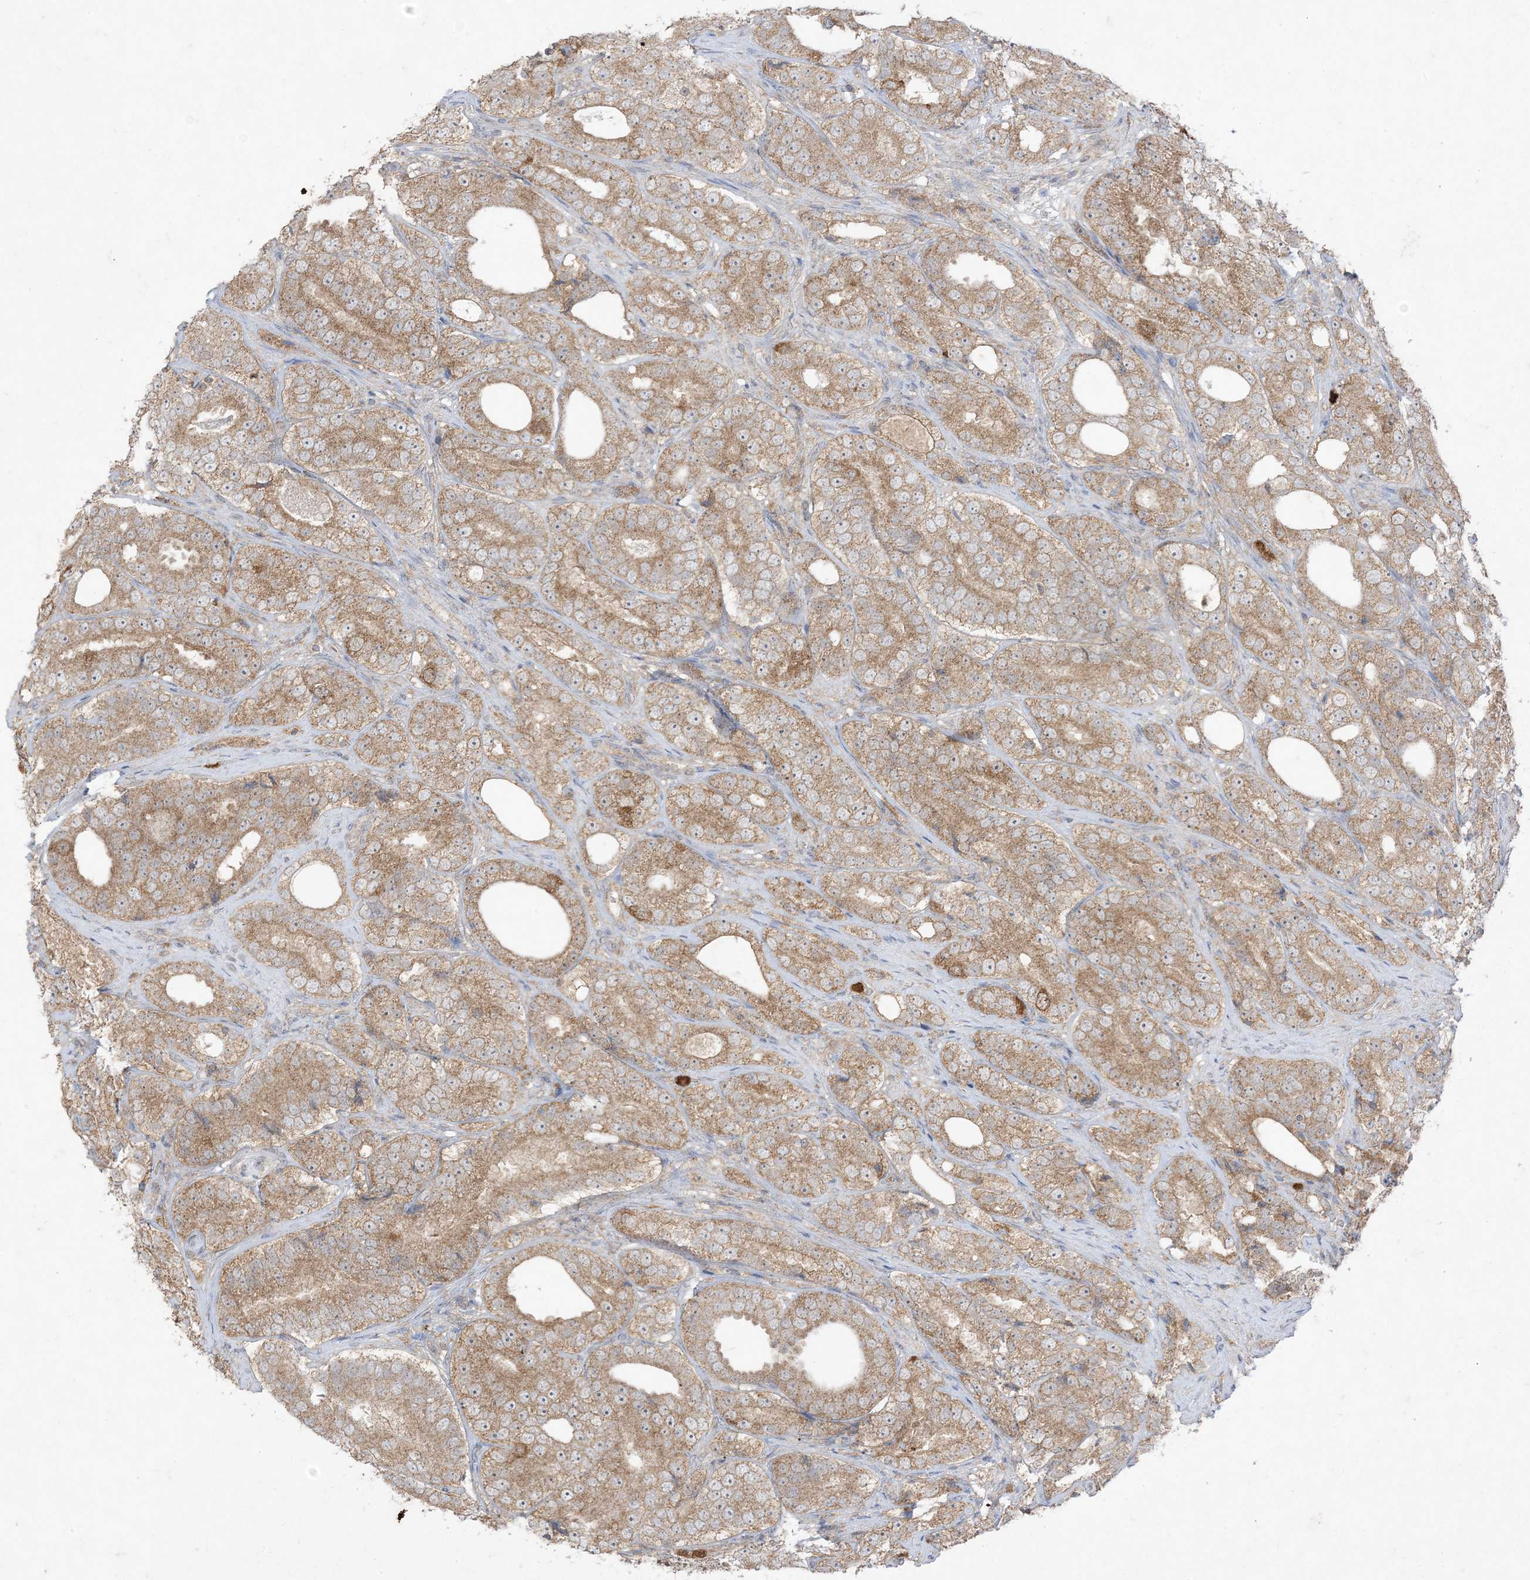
{"staining": {"intensity": "moderate", "quantity": ">75%", "location": "cytoplasmic/membranous"}, "tissue": "prostate cancer", "cell_type": "Tumor cells", "image_type": "cancer", "snomed": [{"axis": "morphology", "description": "Adenocarcinoma, High grade"}, {"axis": "topography", "description": "Prostate"}], "caption": "A brown stain highlights moderate cytoplasmic/membranous expression of a protein in prostate high-grade adenocarcinoma tumor cells.", "gene": "UBE2C", "patient": {"sex": "male", "age": 56}}